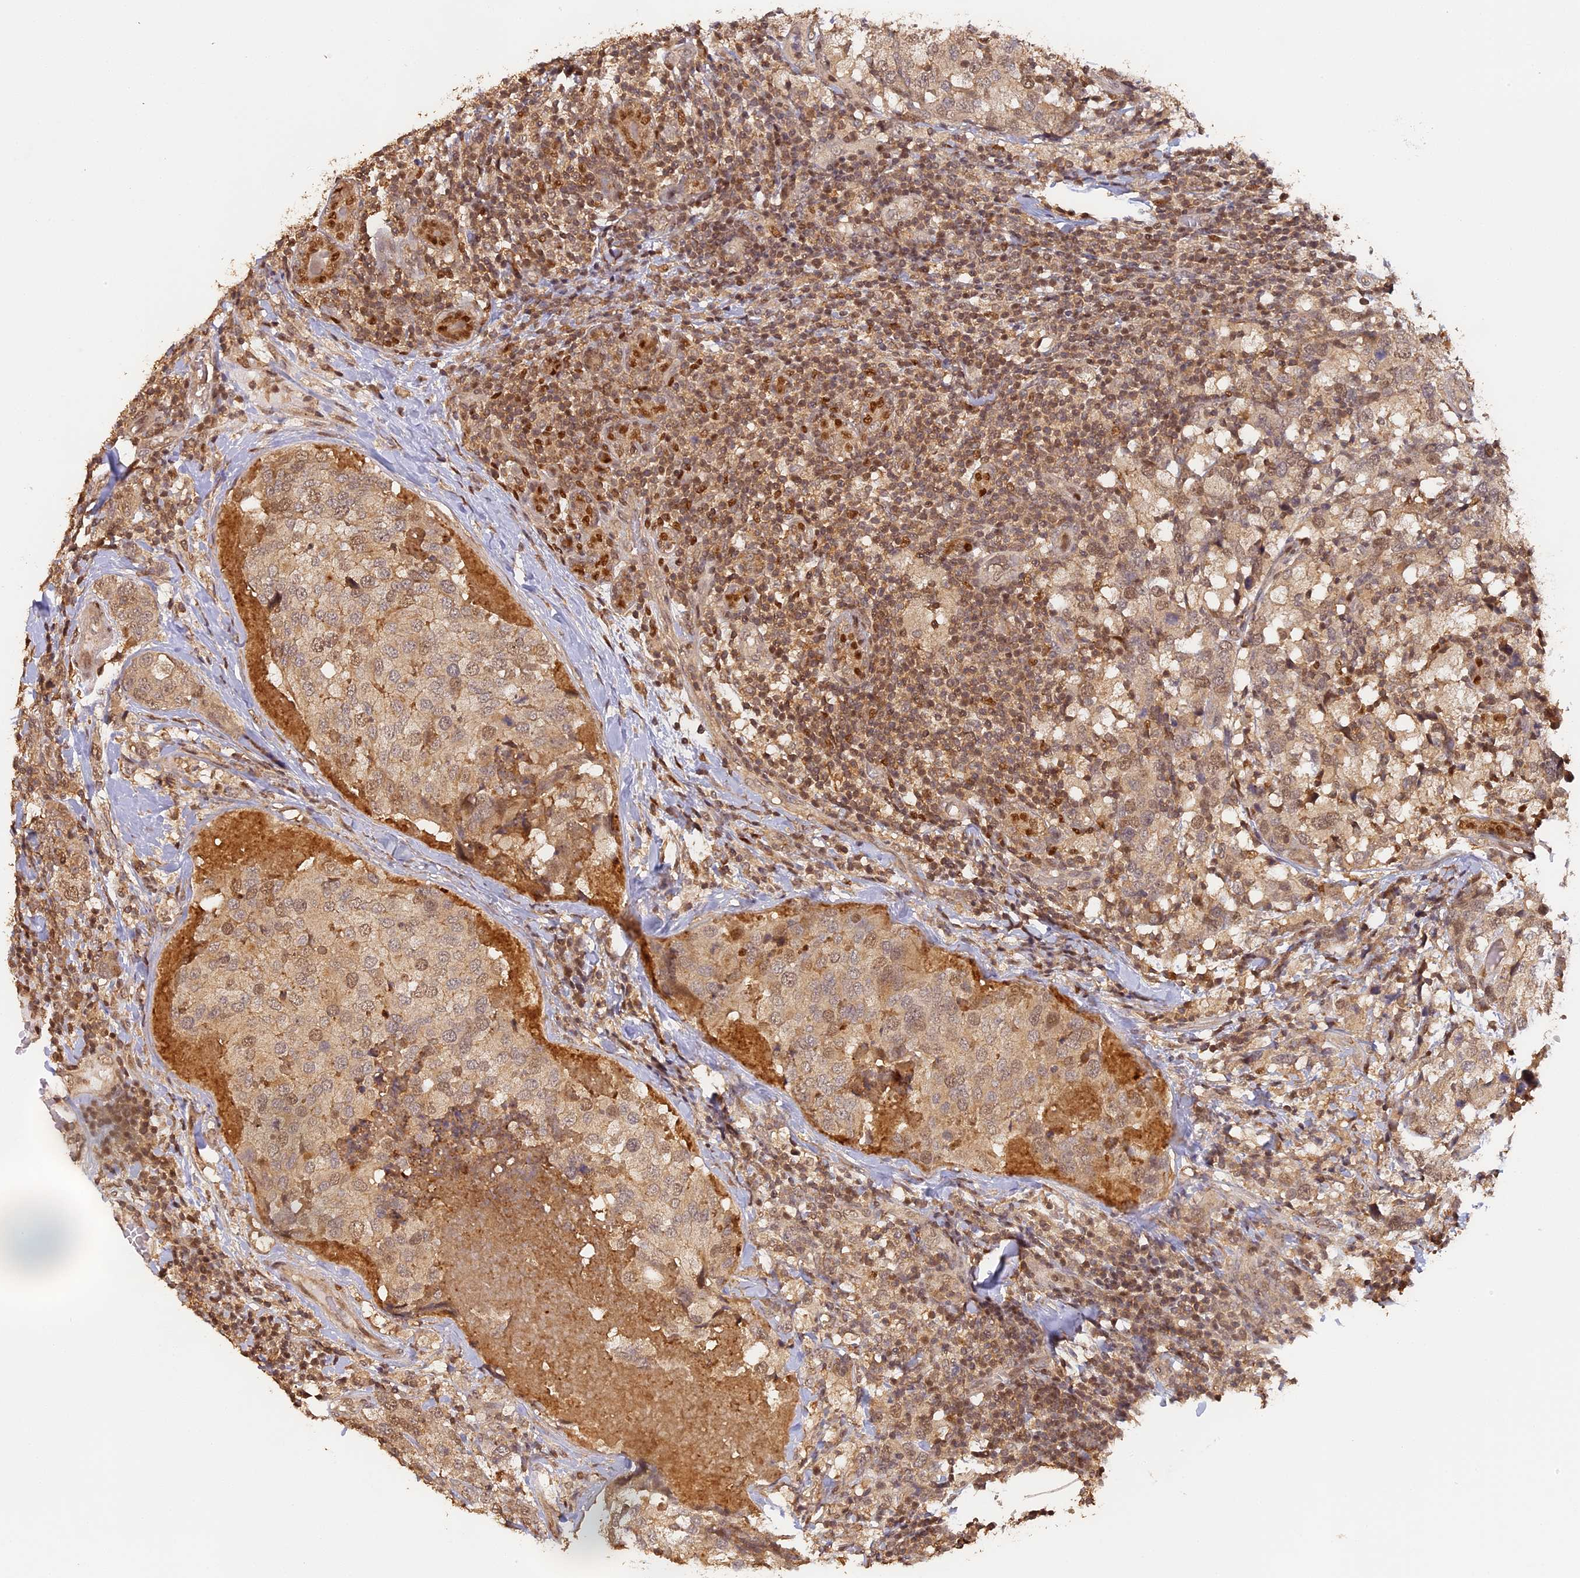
{"staining": {"intensity": "moderate", "quantity": "25%-75%", "location": "nuclear"}, "tissue": "breast cancer", "cell_type": "Tumor cells", "image_type": "cancer", "snomed": [{"axis": "morphology", "description": "Lobular carcinoma"}, {"axis": "topography", "description": "Breast"}], "caption": "Human breast lobular carcinoma stained for a protein (brown) exhibits moderate nuclear positive expression in approximately 25%-75% of tumor cells.", "gene": "MYBL2", "patient": {"sex": "female", "age": 59}}